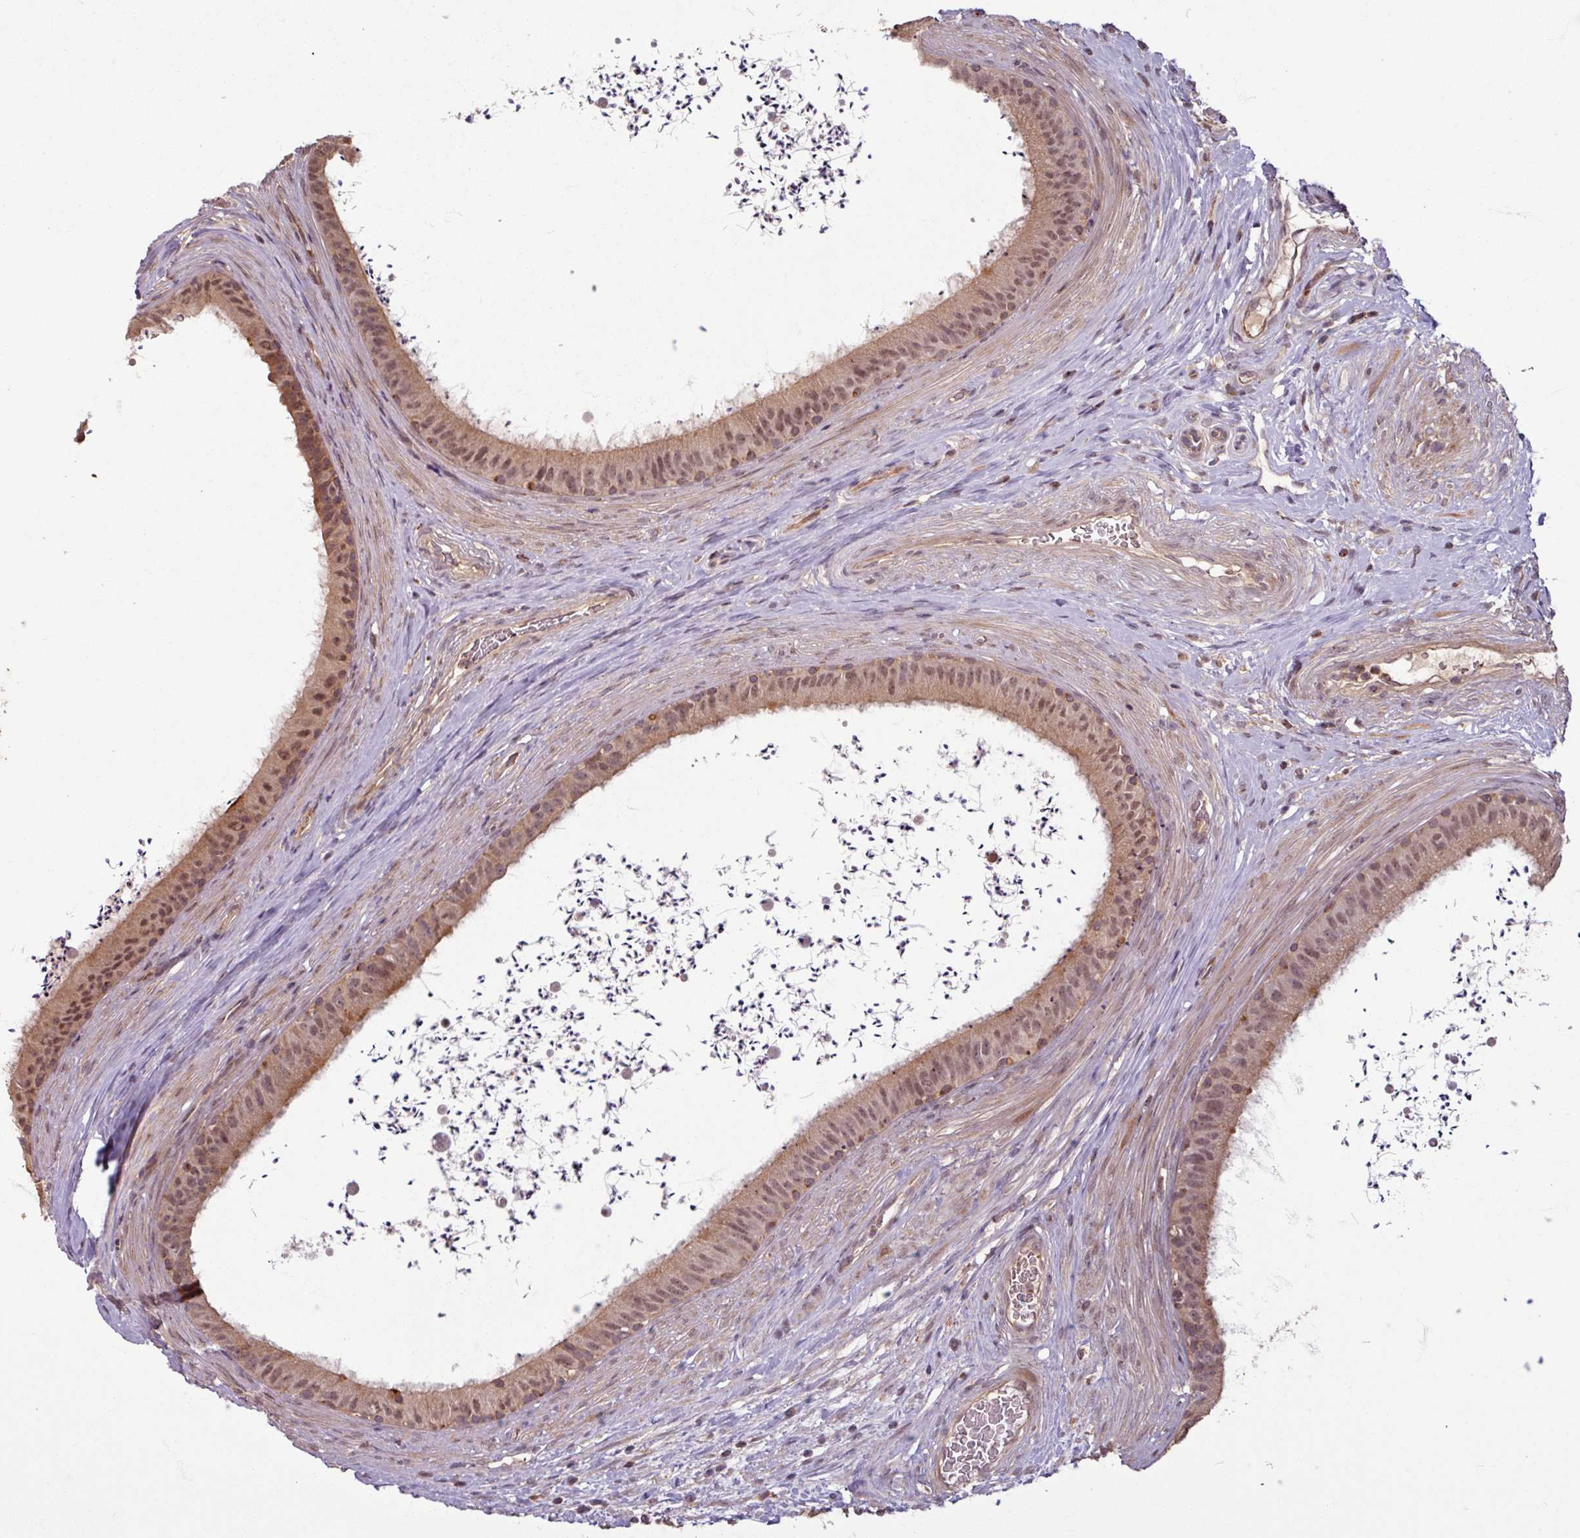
{"staining": {"intensity": "moderate", "quantity": "25%-75%", "location": "cytoplasmic/membranous,nuclear"}, "tissue": "epididymis", "cell_type": "Glandular cells", "image_type": "normal", "snomed": [{"axis": "morphology", "description": "Normal tissue, NOS"}, {"axis": "topography", "description": "Testis"}, {"axis": "topography", "description": "Epididymis"}], "caption": "About 25%-75% of glandular cells in normal human epididymis demonstrate moderate cytoplasmic/membranous,nuclear protein staining as visualized by brown immunohistochemical staining.", "gene": "OR6B1", "patient": {"sex": "male", "age": 41}}